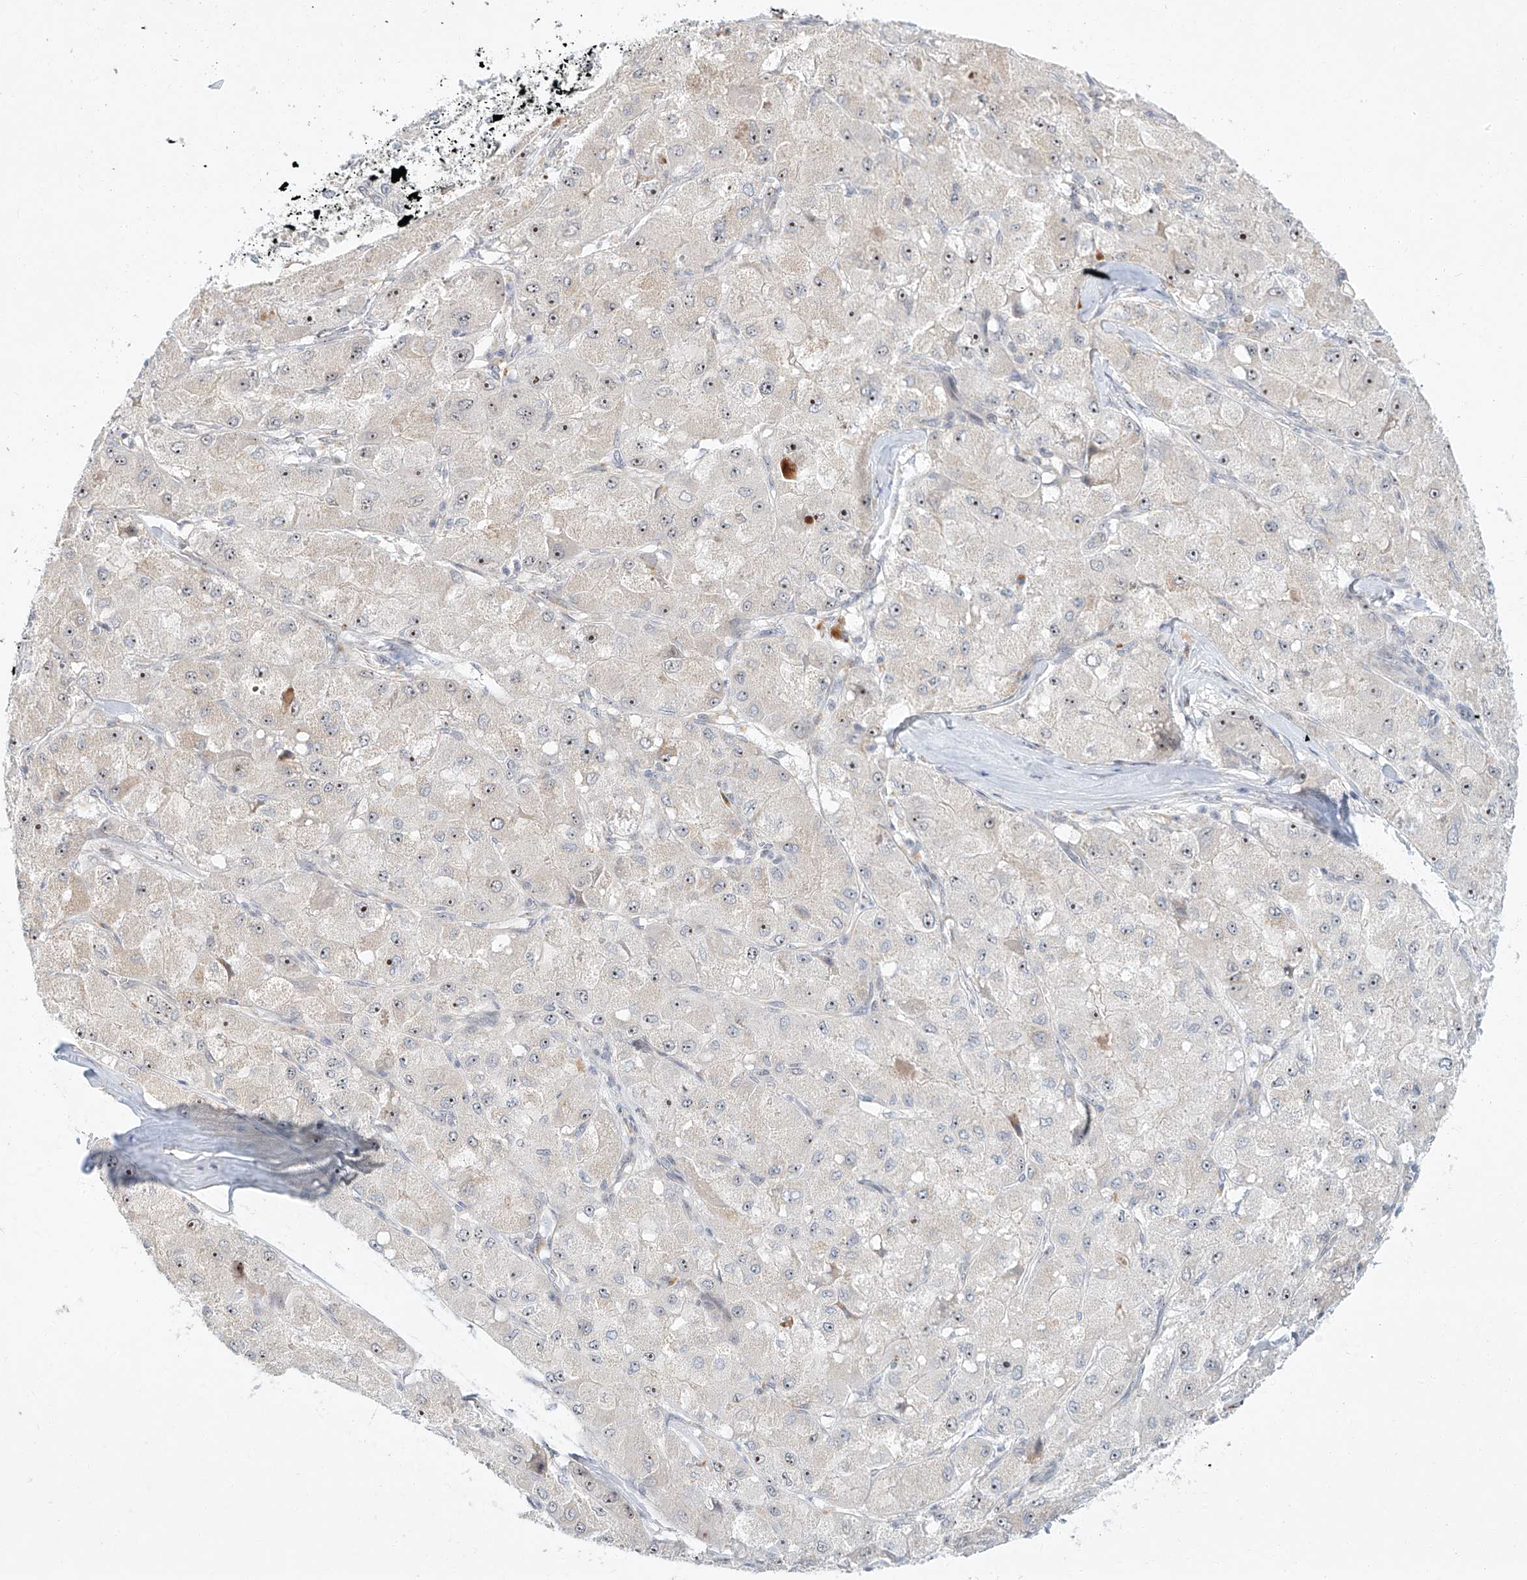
{"staining": {"intensity": "moderate", "quantity": "25%-75%", "location": "nuclear"}, "tissue": "liver cancer", "cell_type": "Tumor cells", "image_type": "cancer", "snomed": [{"axis": "morphology", "description": "Carcinoma, Hepatocellular, NOS"}, {"axis": "topography", "description": "Liver"}], "caption": "Liver hepatocellular carcinoma stained with DAB (3,3'-diaminobenzidine) immunohistochemistry (IHC) displays medium levels of moderate nuclear staining in approximately 25%-75% of tumor cells. The staining was performed using DAB to visualize the protein expression in brown, while the nuclei were stained in blue with hematoxylin (Magnification: 20x).", "gene": "PAK6", "patient": {"sex": "male", "age": 80}}